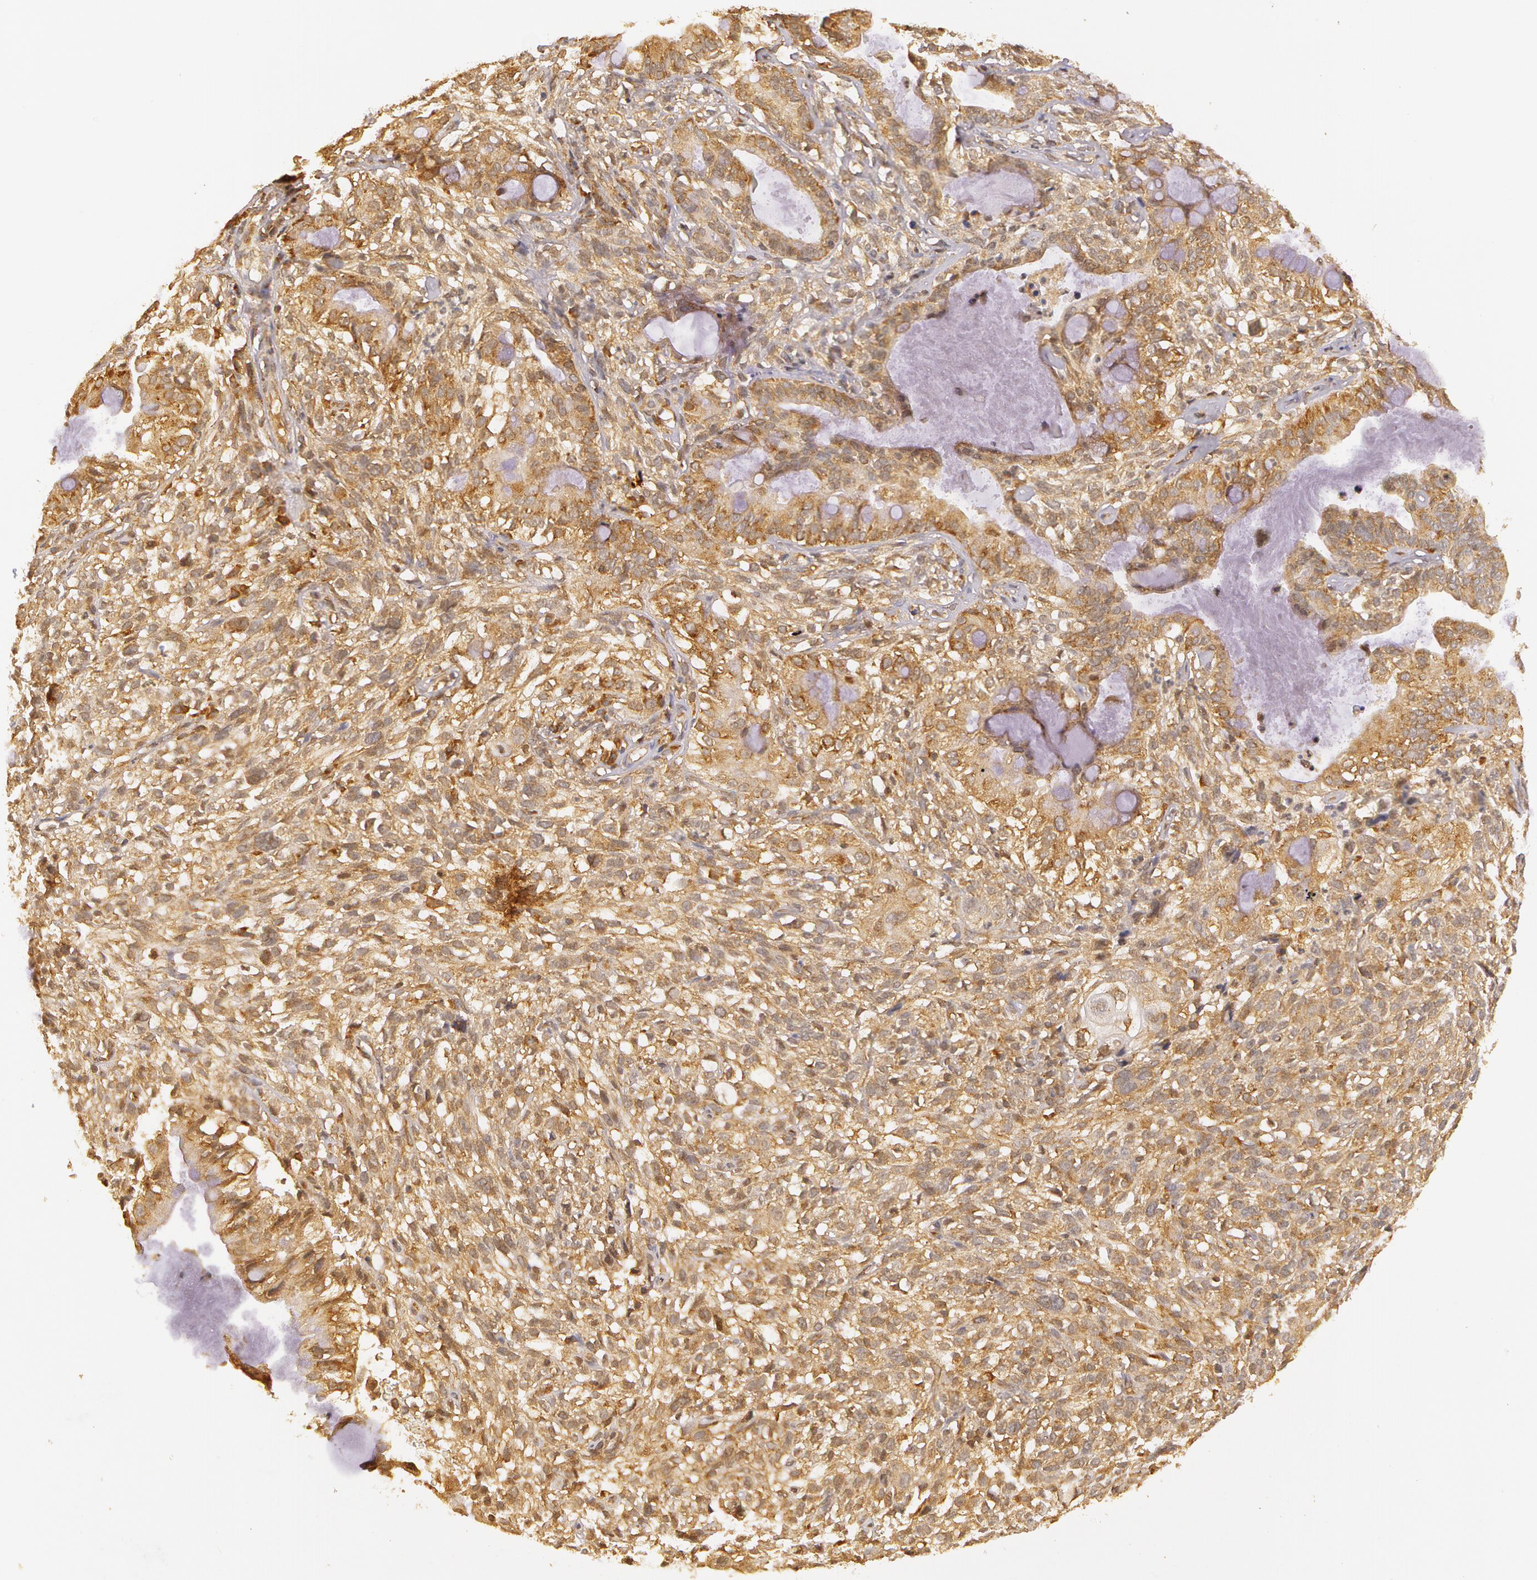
{"staining": {"intensity": "moderate", "quantity": ">75%", "location": "cytoplasmic/membranous,nuclear"}, "tissue": "cervical cancer", "cell_type": "Tumor cells", "image_type": "cancer", "snomed": [{"axis": "morphology", "description": "Adenocarcinoma, NOS"}, {"axis": "topography", "description": "Cervix"}], "caption": "Protein staining of cervical cancer tissue displays moderate cytoplasmic/membranous and nuclear positivity in approximately >75% of tumor cells.", "gene": "ASCC2", "patient": {"sex": "female", "age": 41}}